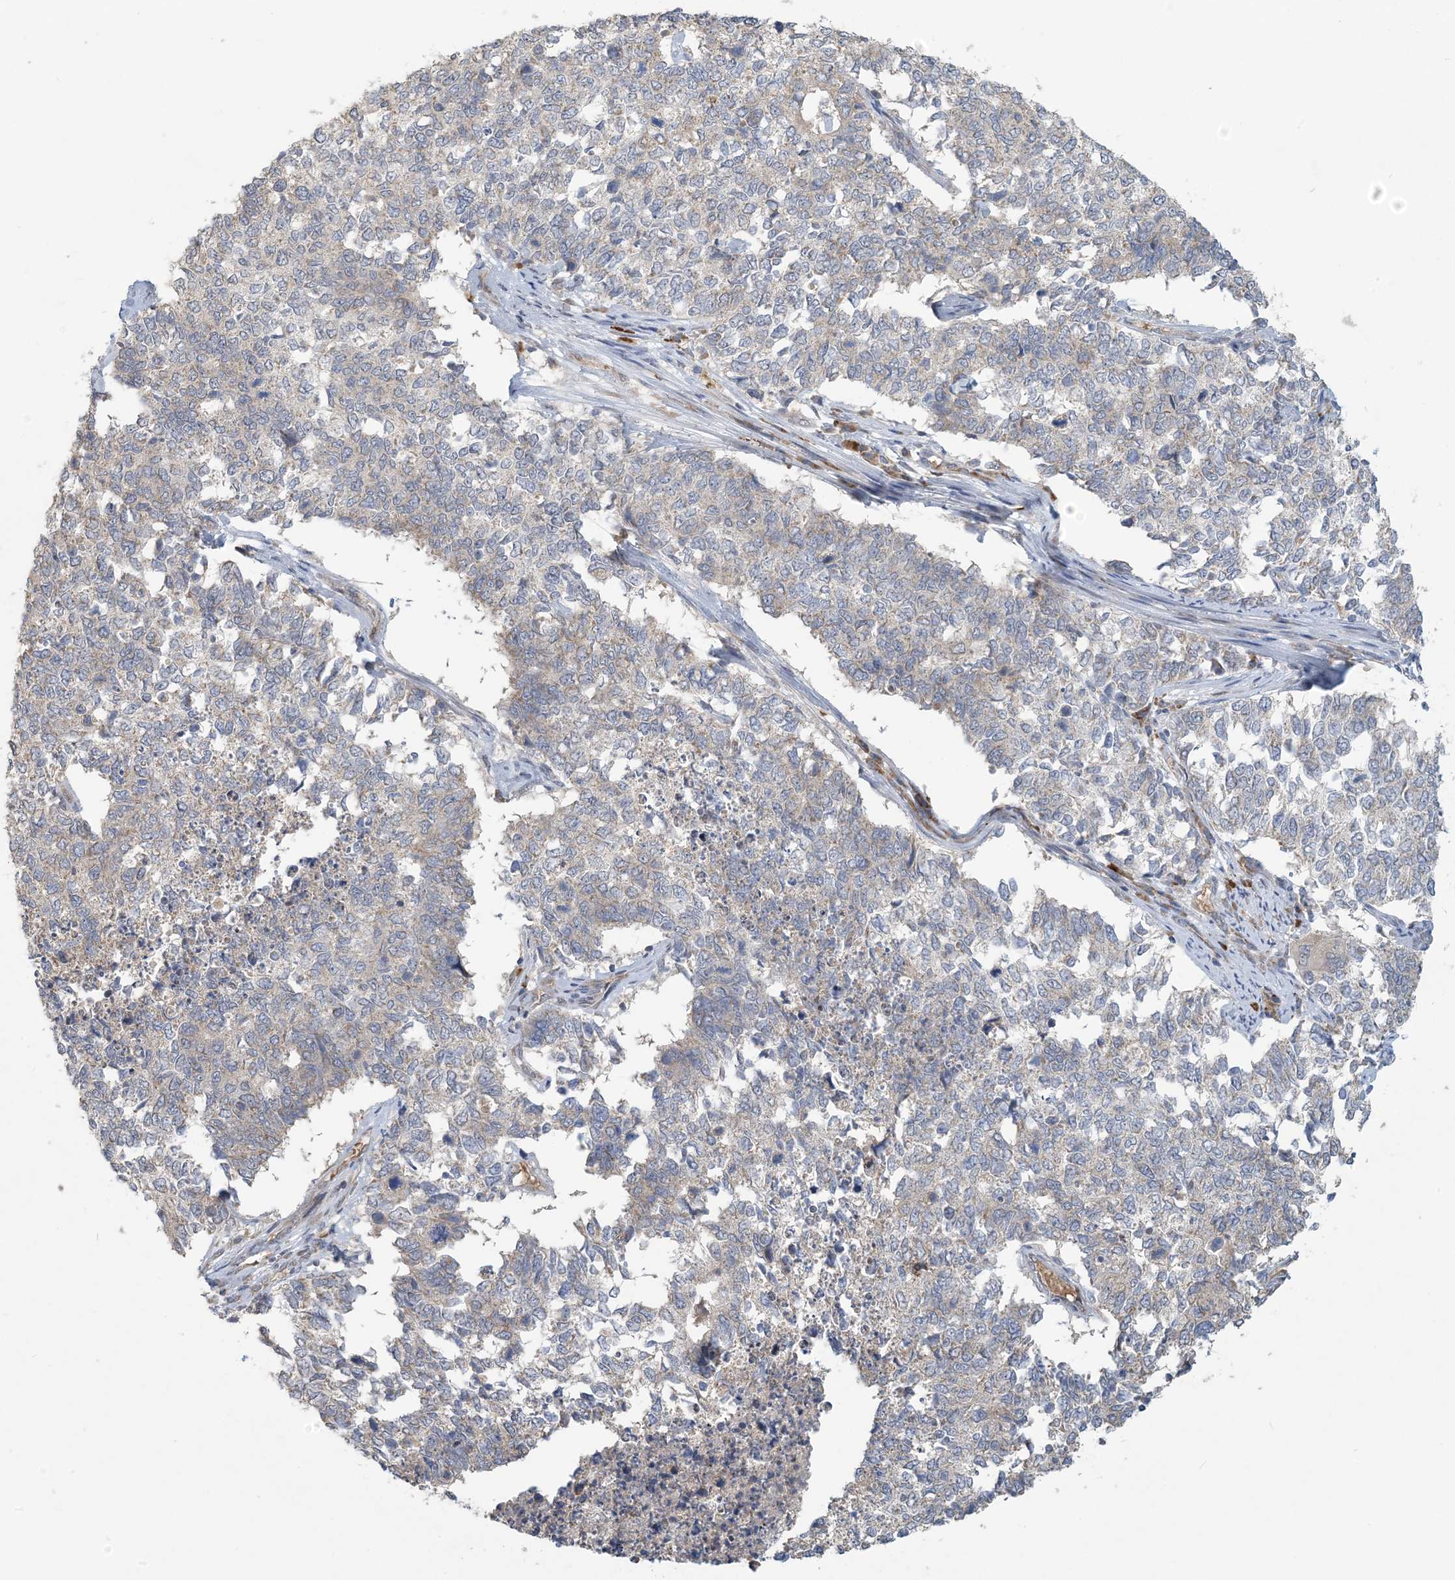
{"staining": {"intensity": "weak", "quantity": "<25%", "location": "cytoplasmic/membranous"}, "tissue": "cervical cancer", "cell_type": "Tumor cells", "image_type": "cancer", "snomed": [{"axis": "morphology", "description": "Squamous cell carcinoma, NOS"}, {"axis": "topography", "description": "Cervix"}], "caption": "High power microscopy image of an immunohistochemistry photomicrograph of squamous cell carcinoma (cervical), revealing no significant expression in tumor cells.", "gene": "PUSL1", "patient": {"sex": "female", "age": 63}}